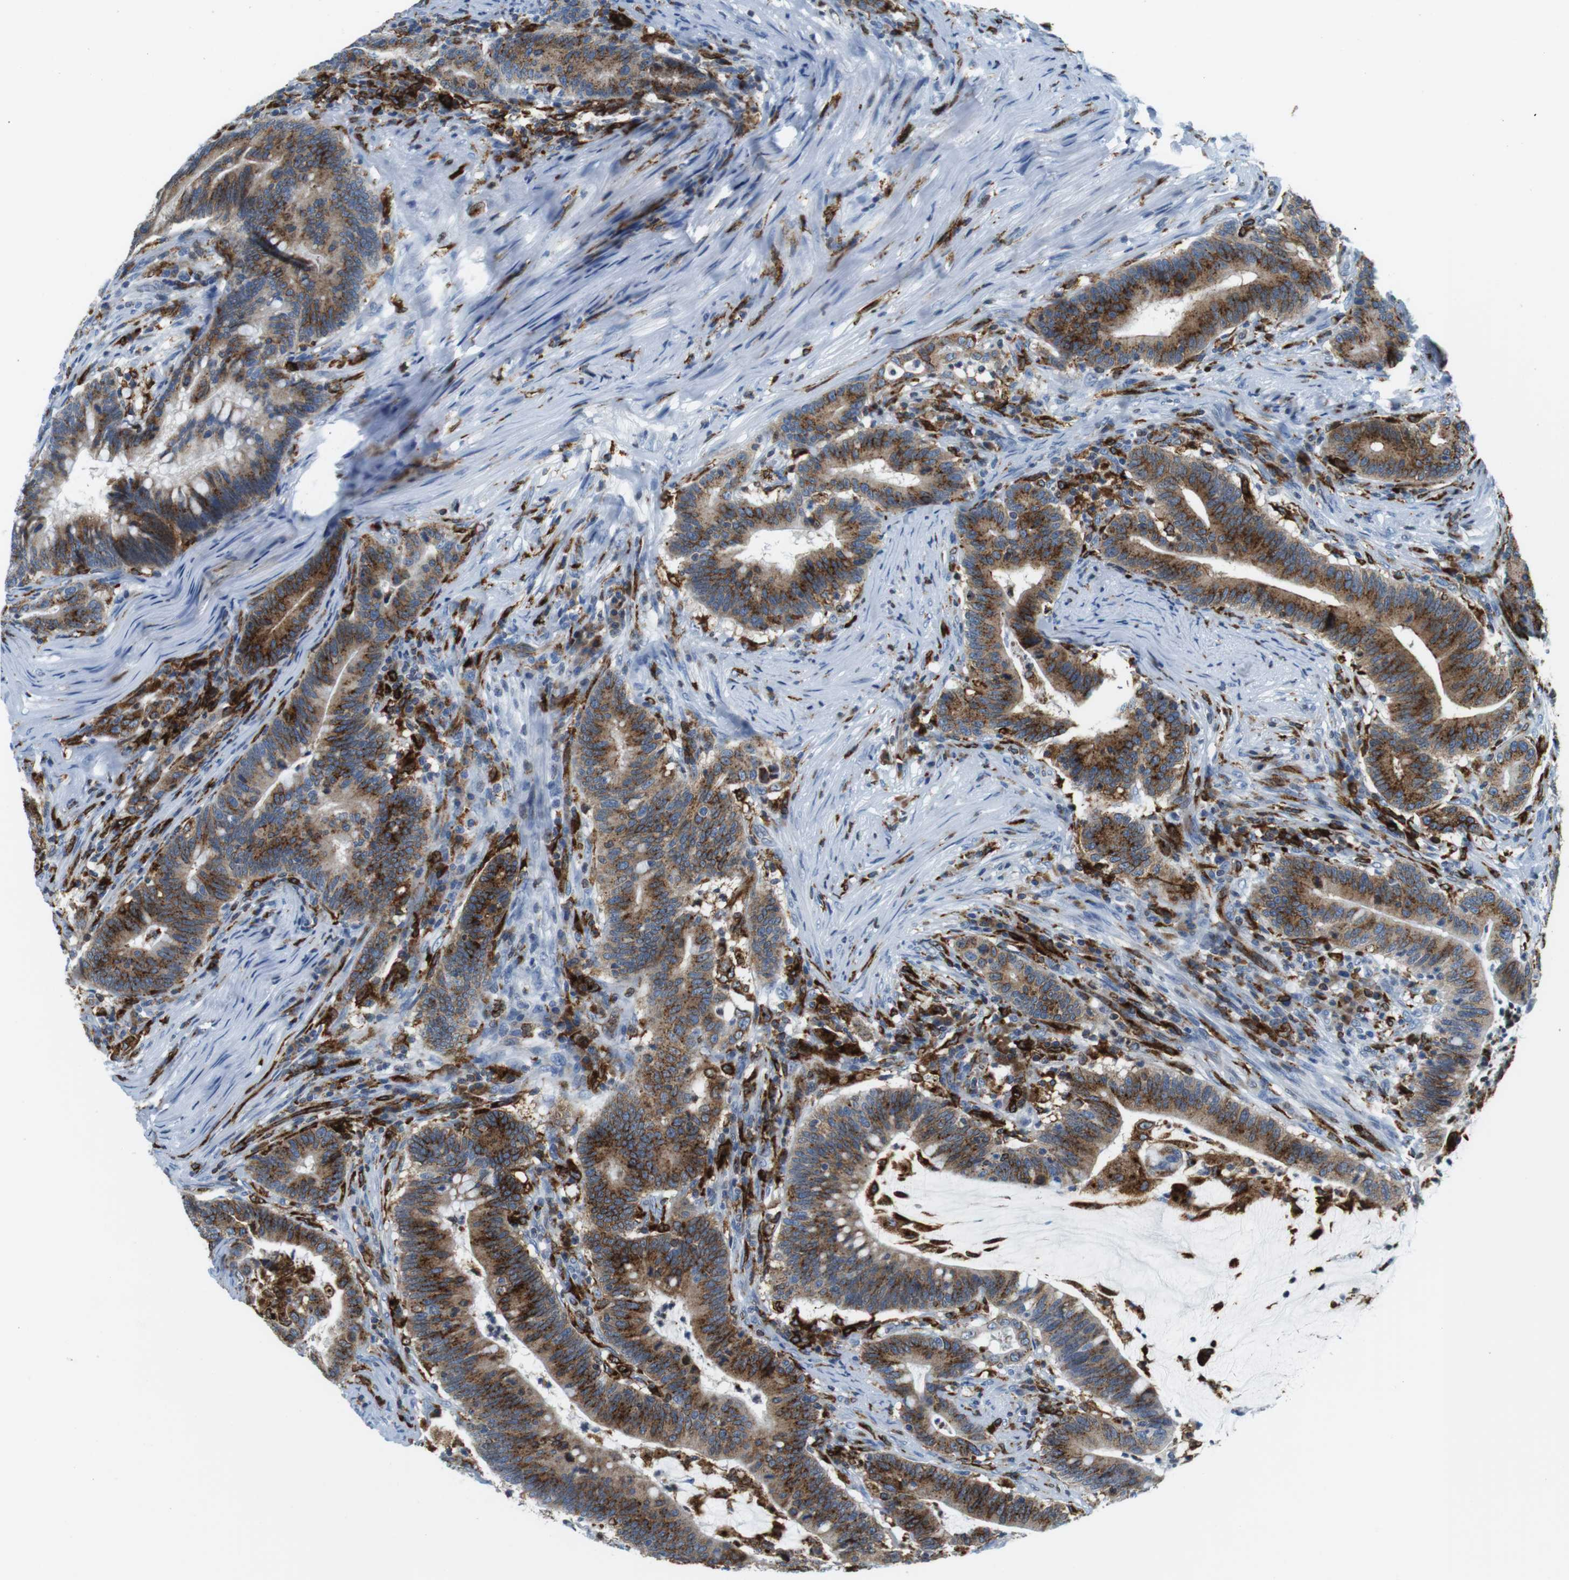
{"staining": {"intensity": "strong", "quantity": ">75%", "location": "cytoplasmic/membranous"}, "tissue": "colorectal cancer", "cell_type": "Tumor cells", "image_type": "cancer", "snomed": [{"axis": "morphology", "description": "Normal tissue, NOS"}, {"axis": "morphology", "description": "Adenocarcinoma, NOS"}, {"axis": "topography", "description": "Colon"}], "caption": "Immunohistochemistry (DAB) staining of human colorectal adenocarcinoma exhibits strong cytoplasmic/membranous protein staining in approximately >75% of tumor cells.", "gene": "CIITA", "patient": {"sex": "female", "age": 66}}